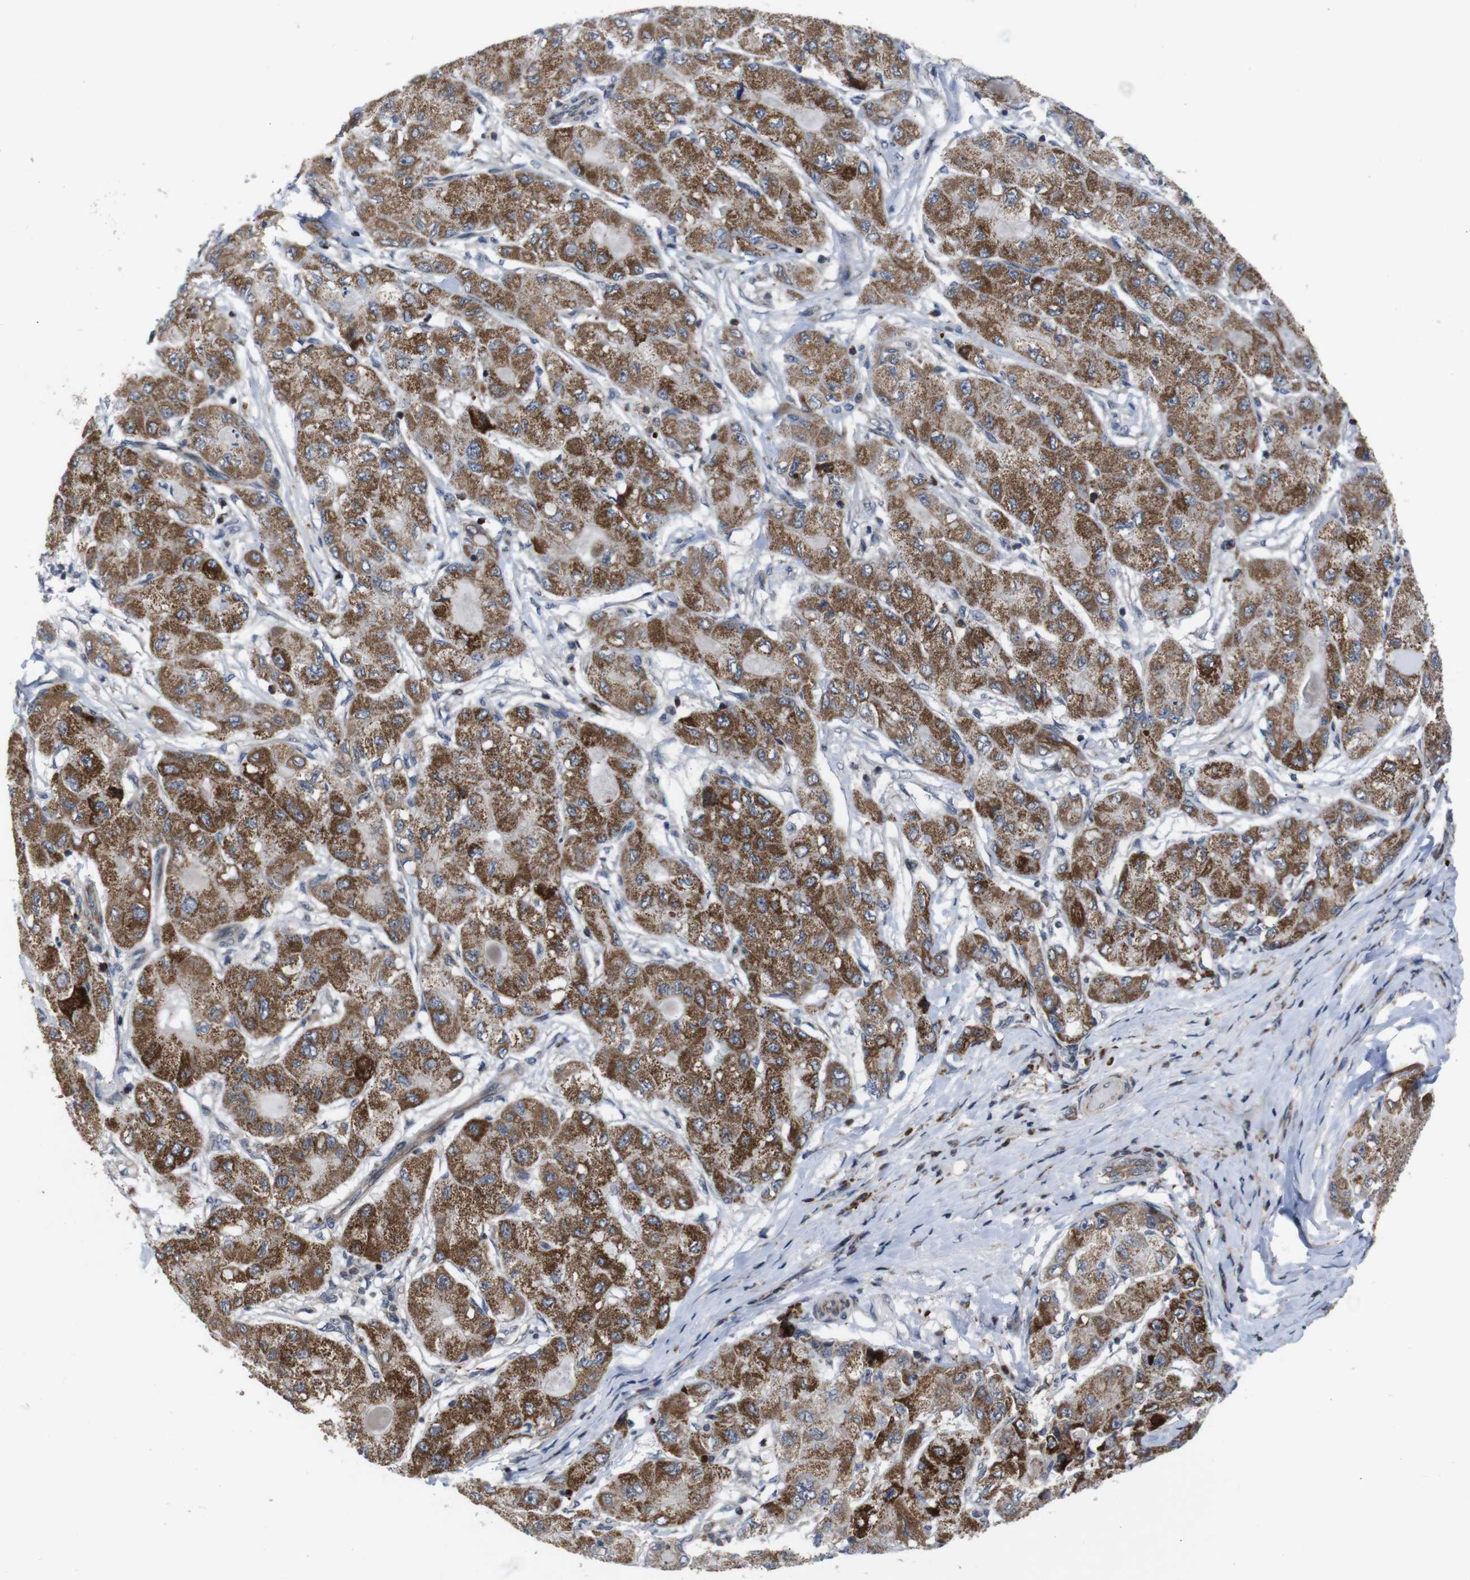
{"staining": {"intensity": "strong", "quantity": ">75%", "location": "cytoplasmic/membranous"}, "tissue": "liver cancer", "cell_type": "Tumor cells", "image_type": "cancer", "snomed": [{"axis": "morphology", "description": "Carcinoma, Hepatocellular, NOS"}, {"axis": "topography", "description": "Liver"}], "caption": "The histopathology image shows immunohistochemical staining of hepatocellular carcinoma (liver). There is strong cytoplasmic/membranous staining is present in about >75% of tumor cells.", "gene": "ATP7B", "patient": {"sex": "male", "age": 80}}